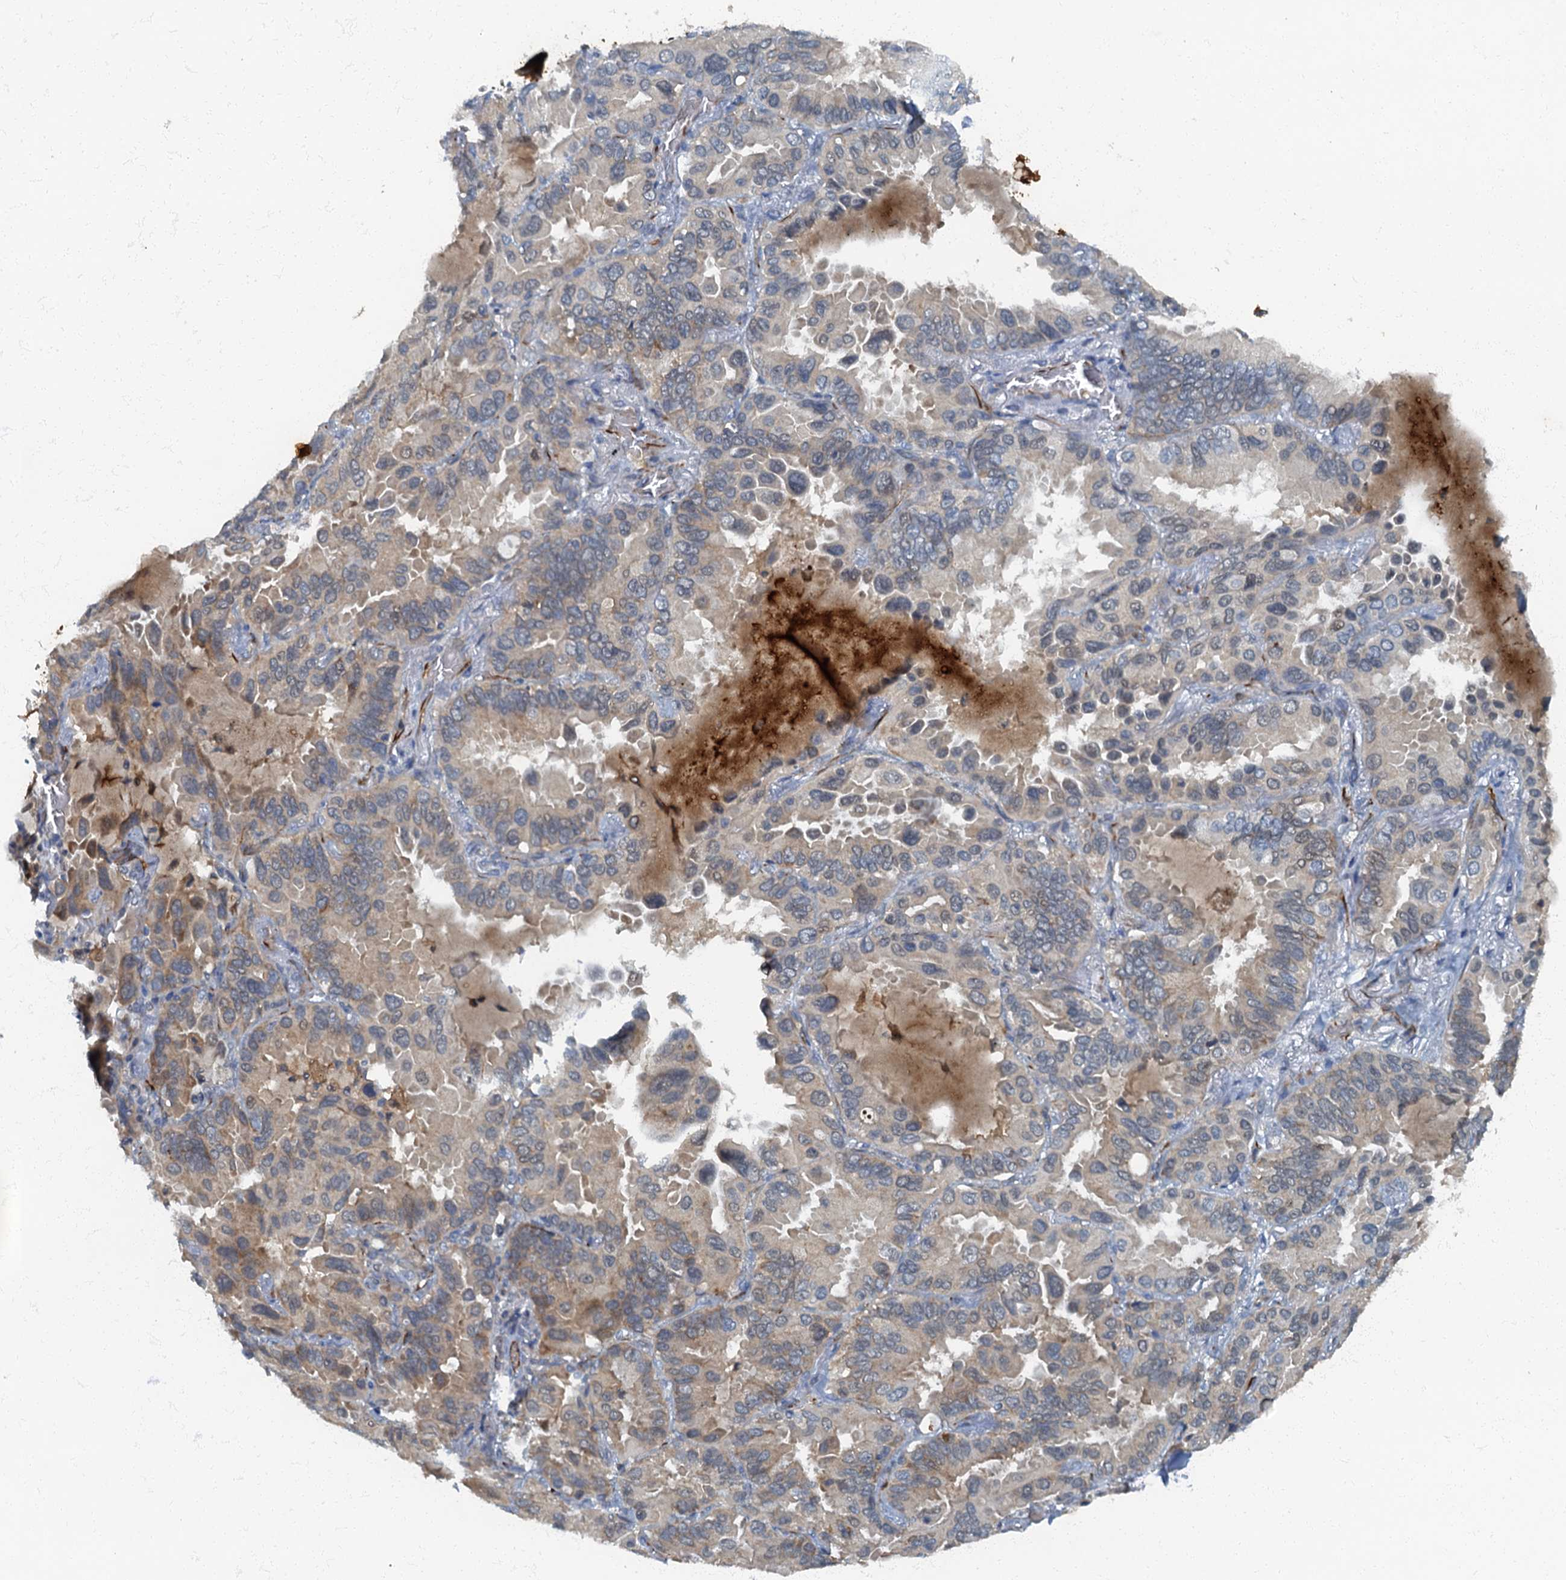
{"staining": {"intensity": "moderate", "quantity": "<25%", "location": "cytoplasmic/membranous"}, "tissue": "lung cancer", "cell_type": "Tumor cells", "image_type": "cancer", "snomed": [{"axis": "morphology", "description": "Adenocarcinoma, NOS"}, {"axis": "topography", "description": "Lung"}], "caption": "High-power microscopy captured an immunohistochemistry (IHC) image of lung cancer, revealing moderate cytoplasmic/membranous positivity in about <25% of tumor cells.", "gene": "ARL11", "patient": {"sex": "male", "age": 64}}